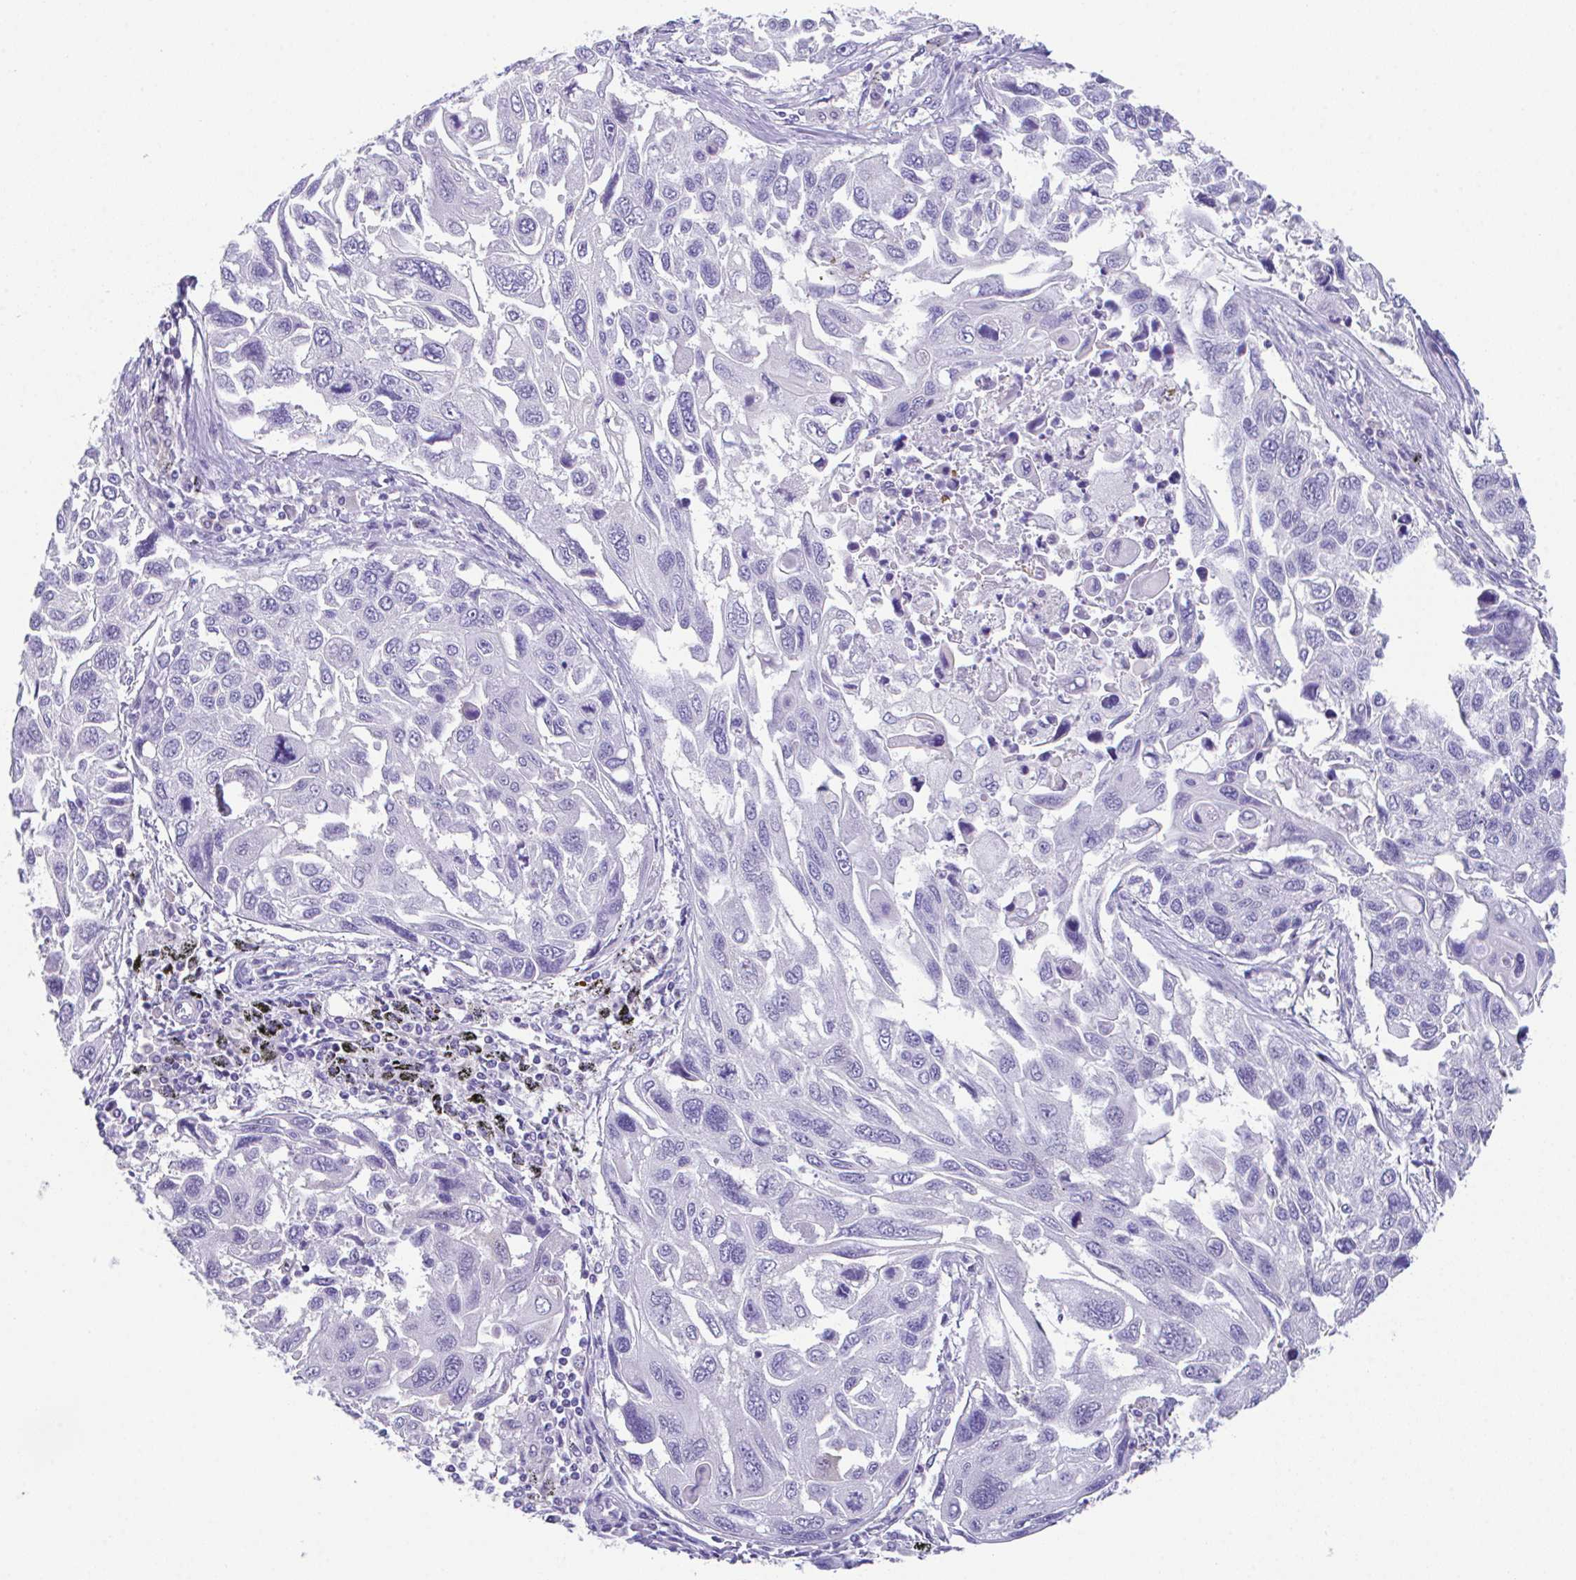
{"staining": {"intensity": "negative", "quantity": "none", "location": "none"}, "tissue": "lung cancer", "cell_type": "Tumor cells", "image_type": "cancer", "snomed": [{"axis": "morphology", "description": "Squamous cell carcinoma, NOS"}, {"axis": "topography", "description": "Lung"}], "caption": "A micrograph of human lung cancer is negative for staining in tumor cells.", "gene": "HACD4", "patient": {"sex": "male", "age": 62}}